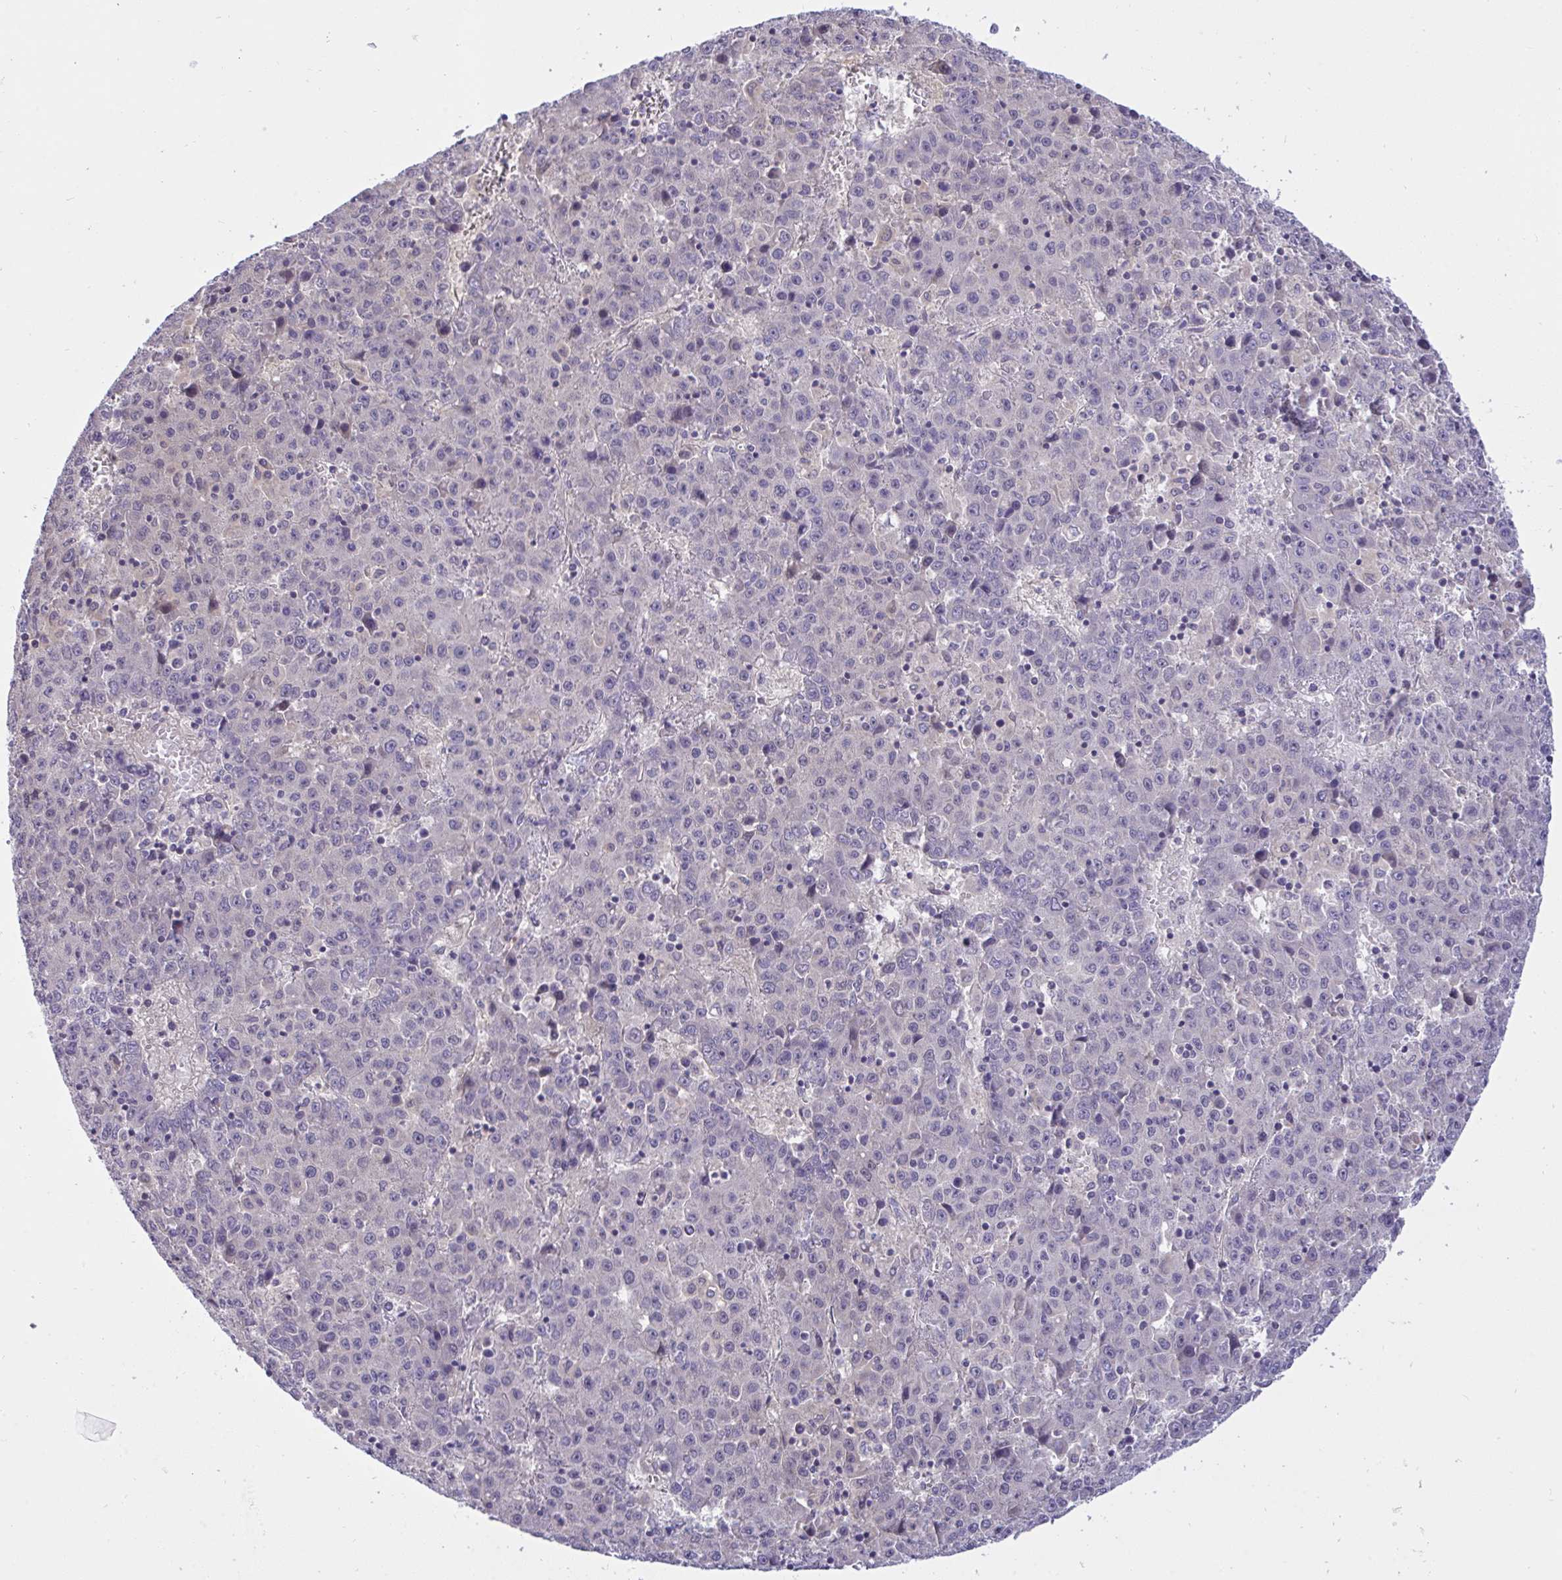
{"staining": {"intensity": "negative", "quantity": "none", "location": "none"}, "tissue": "liver cancer", "cell_type": "Tumor cells", "image_type": "cancer", "snomed": [{"axis": "morphology", "description": "Carcinoma, Hepatocellular, NOS"}, {"axis": "topography", "description": "Liver"}], "caption": "An image of liver hepatocellular carcinoma stained for a protein shows no brown staining in tumor cells.", "gene": "C19orf54", "patient": {"sex": "female", "age": 53}}